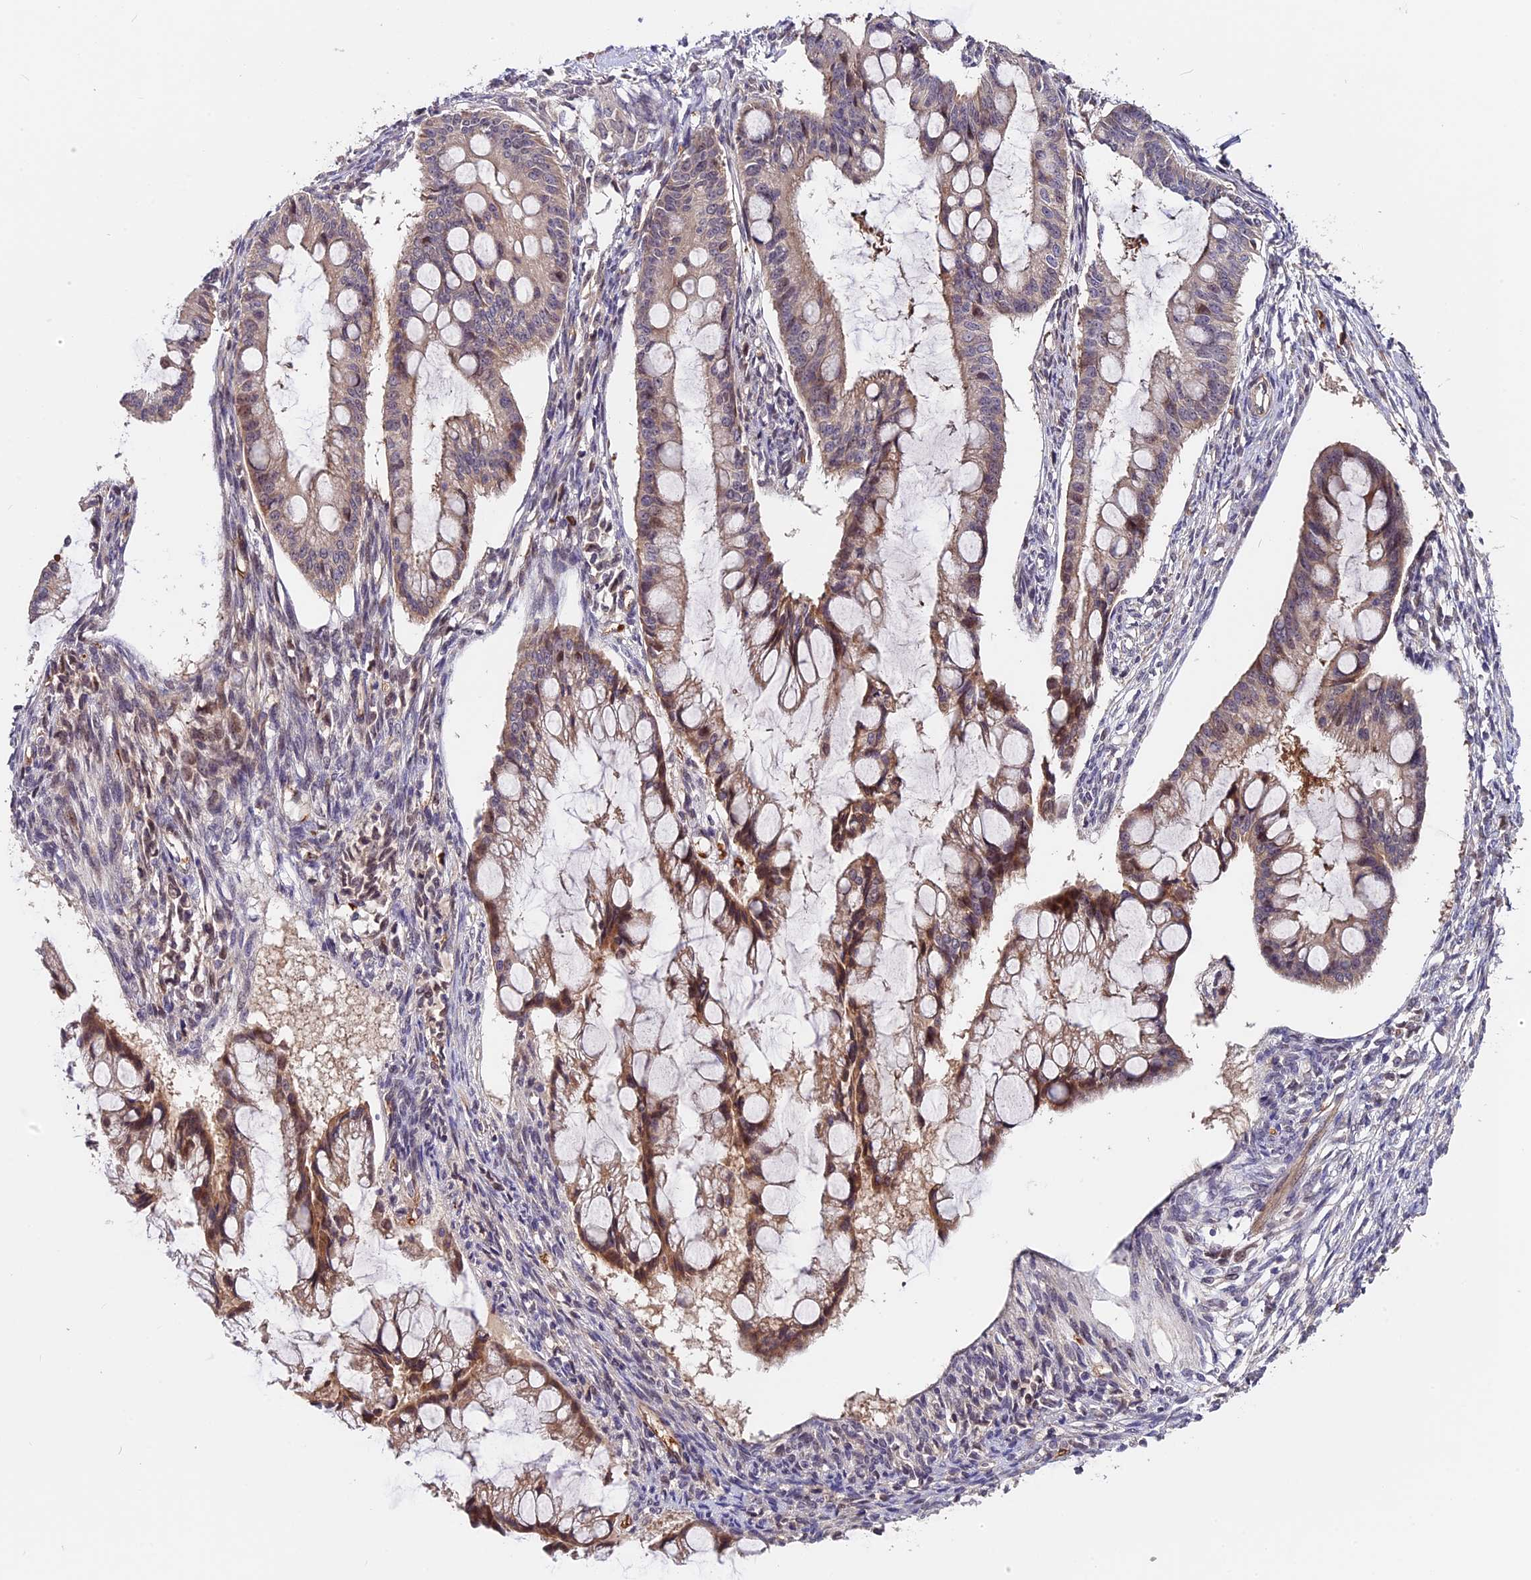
{"staining": {"intensity": "moderate", "quantity": "<25%", "location": "cytoplasmic/membranous,nuclear"}, "tissue": "ovarian cancer", "cell_type": "Tumor cells", "image_type": "cancer", "snomed": [{"axis": "morphology", "description": "Cystadenocarcinoma, mucinous, NOS"}, {"axis": "topography", "description": "Ovary"}], "caption": "A brown stain highlights moderate cytoplasmic/membranous and nuclear staining of a protein in ovarian cancer (mucinous cystadenocarcinoma) tumor cells.", "gene": "ZC3H10", "patient": {"sex": "female", "age": 73}}